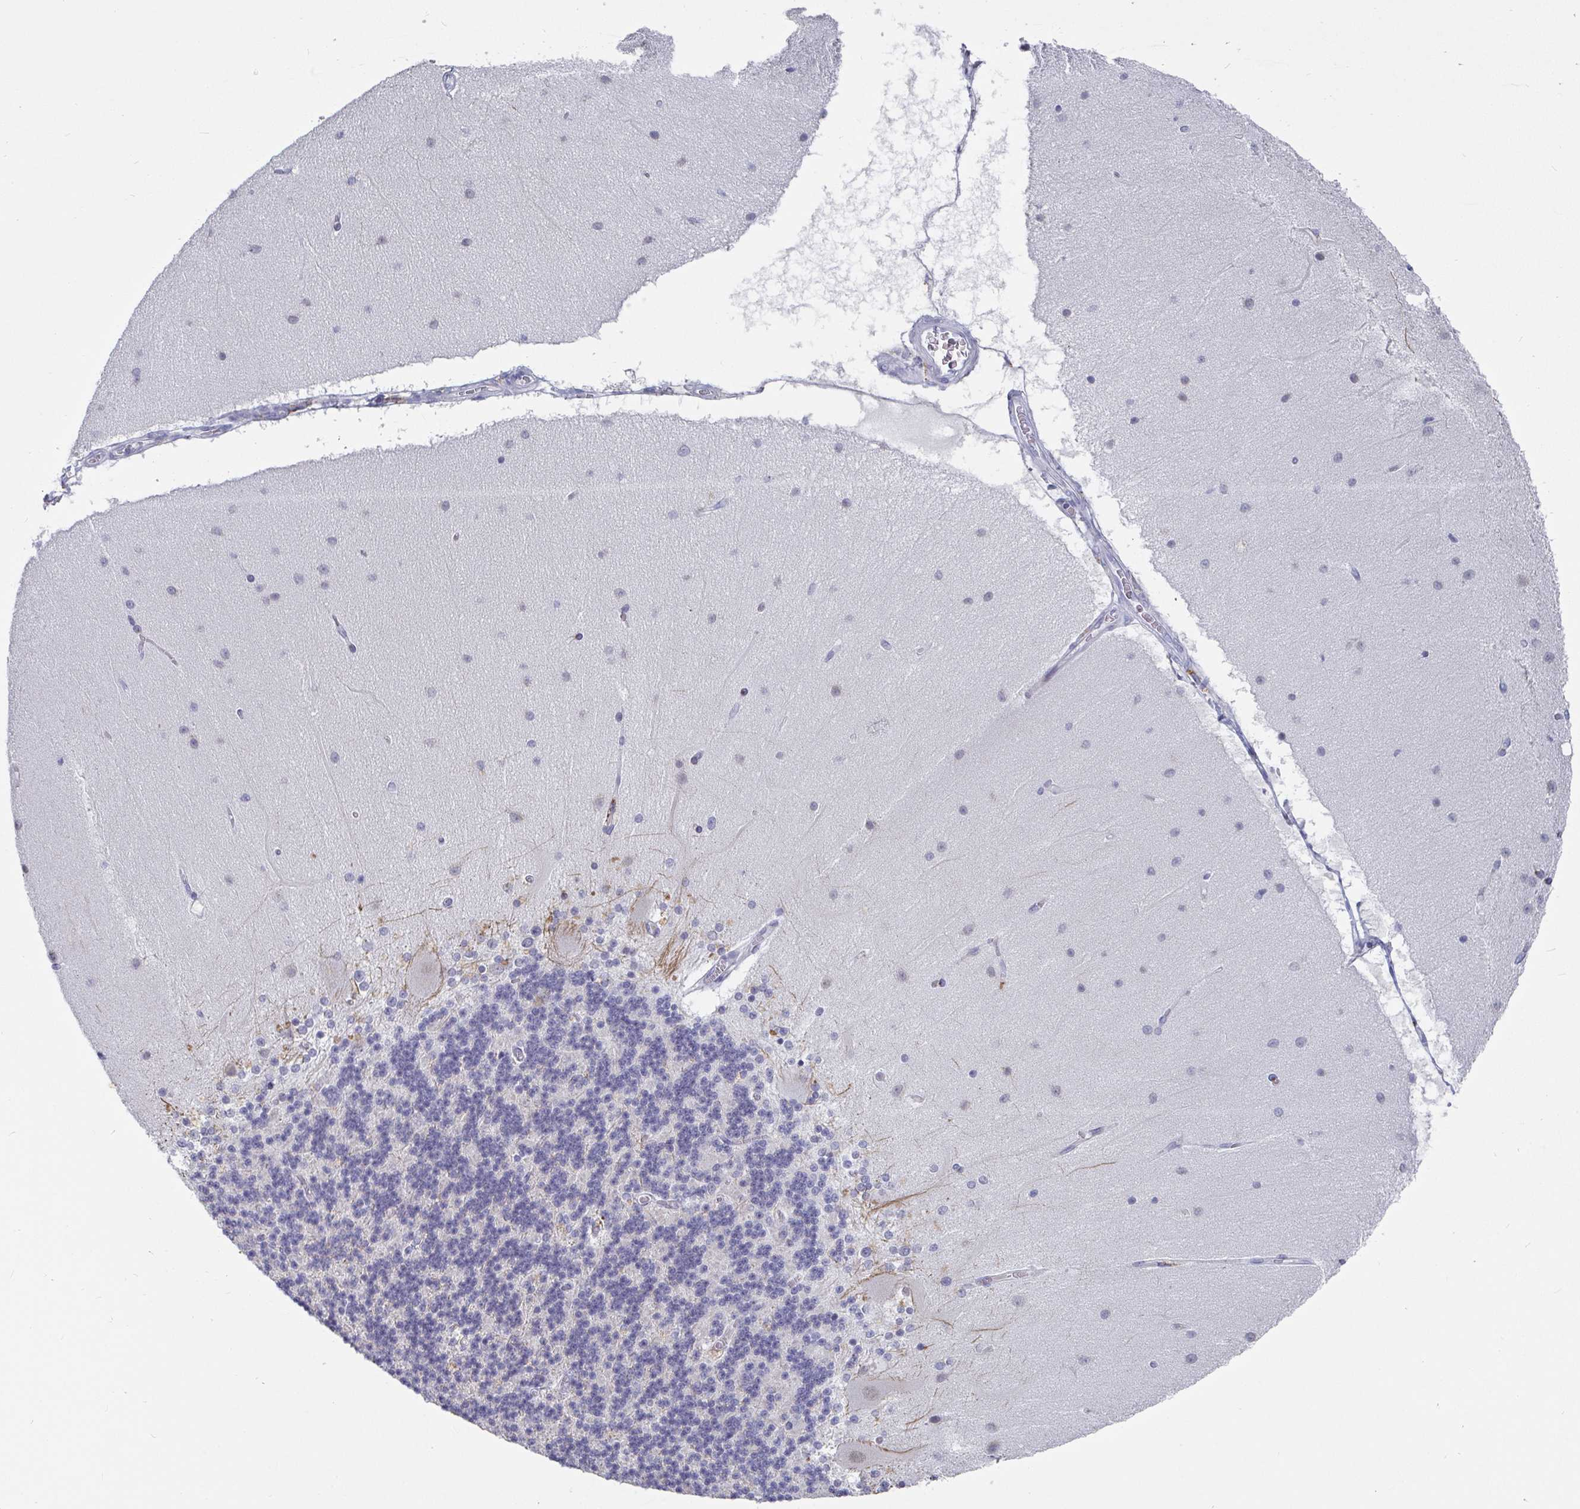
{"staining": {"intensity": "negative", "quantity": "none", "location": "none"}, "tissue": "cerebellum", "cell_type": "Cells in granular layer", "image_type": "normal", "snomed": [{"axis": "morphology", "description": "Normal tissue, NOS"}, {"axis": "topography", "description": "Cerebellum"}], "caption": "Cerebellum stained for a protein using IHC demonstrates no staining cells in granular layer.", "gene": "TAS2R39", "patient": {"sex": "female", "age": 54}}